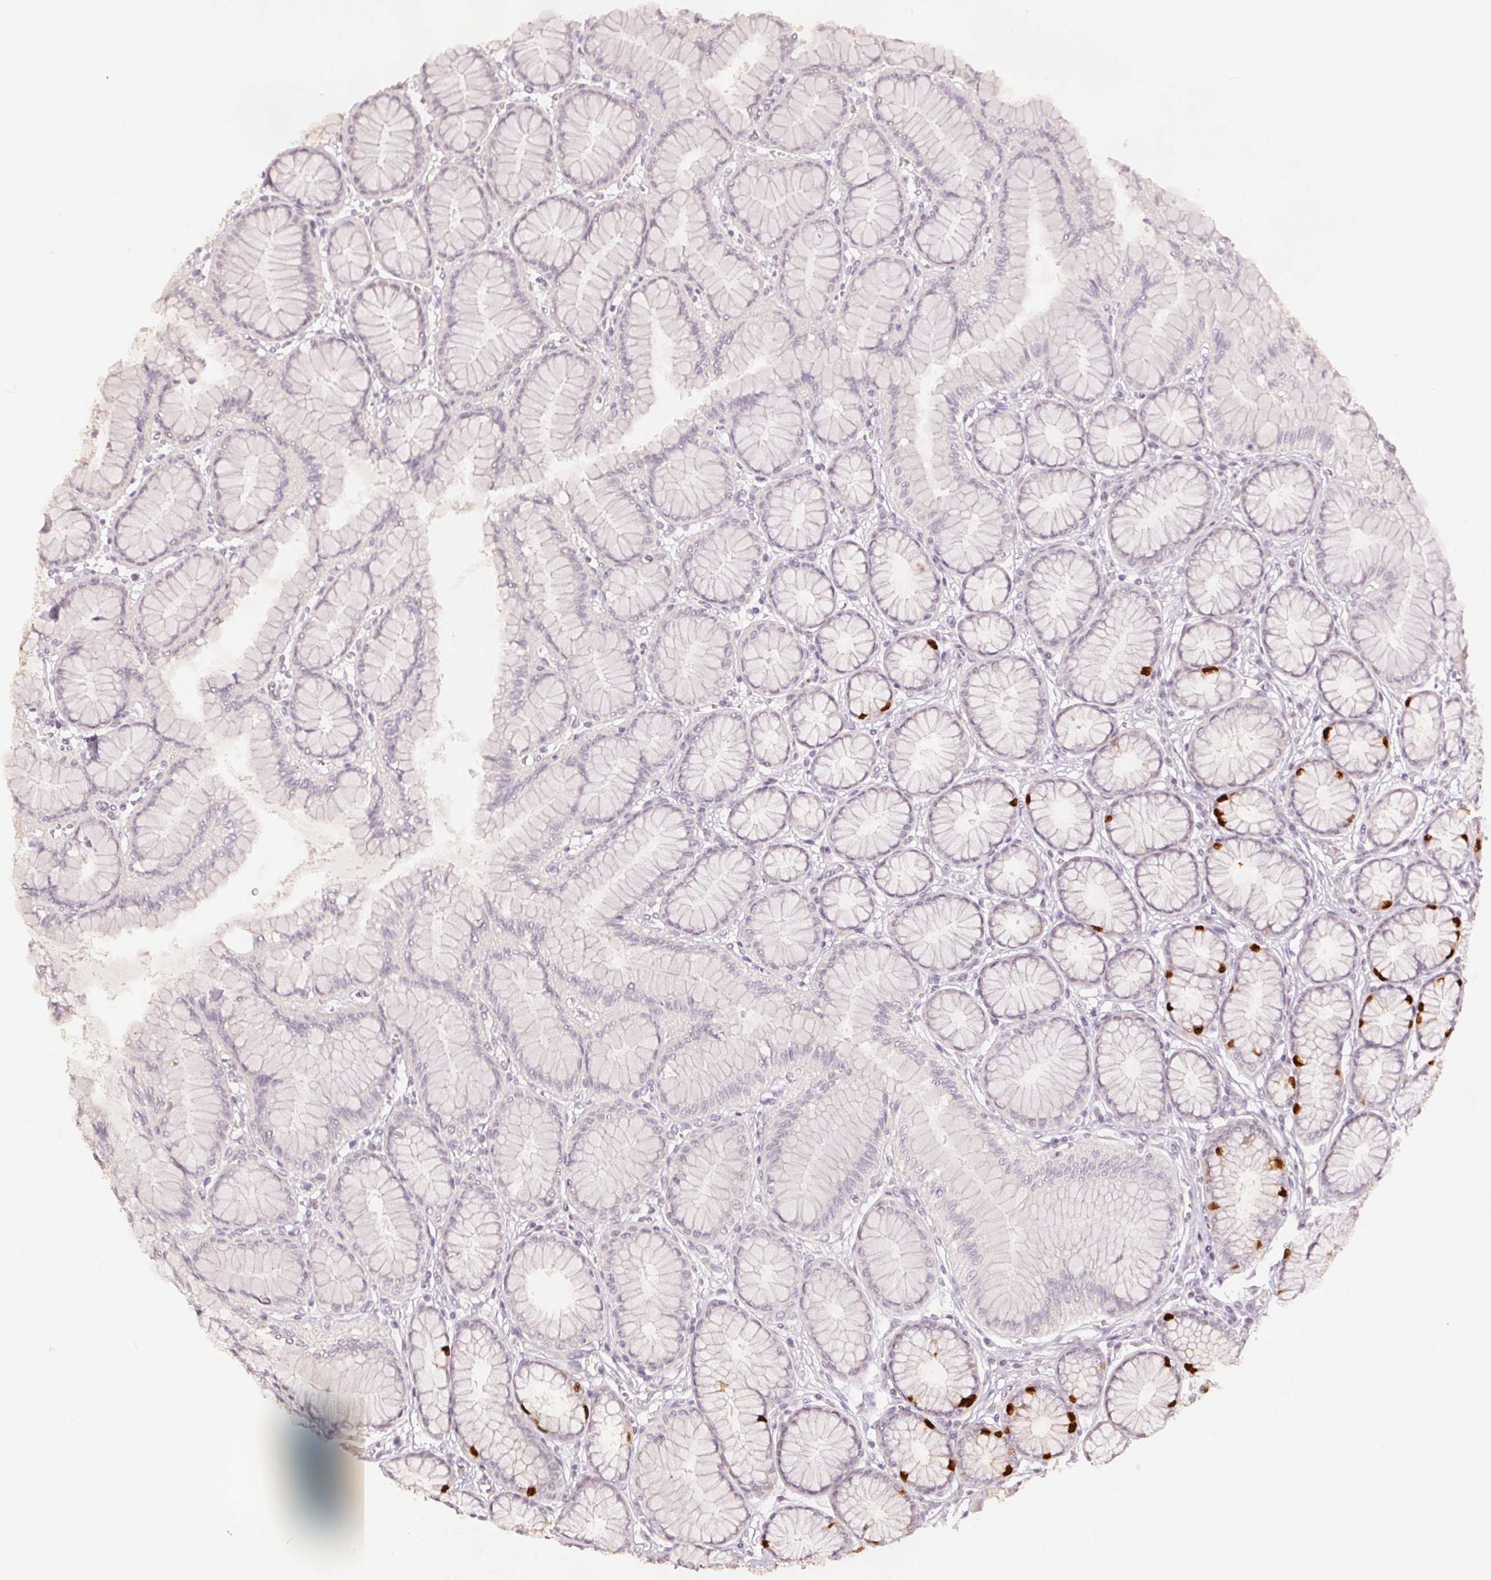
{"staining": {"intensity": "strong", "quantity": "<25%", "location": "nuclear"}, "tissue": "stomach", "cell_type": "Glandular cells", "image_type": "normal", "snomed": [{"axis": "morphology", "description": "Normal tissue, NOS"}, {"axis": "topography", "description": "Stomach"}, {"axis": "topography", "description": "Stomach, lower"}], "caption": "IHC photomicrograph of normal stomach stained for a protein (brown), which exhibits medium levels of strong nuclear expression in about <25% of glandular cells.", "gene": "ANLN", "patient": {"sex": "male", "age": 76}}